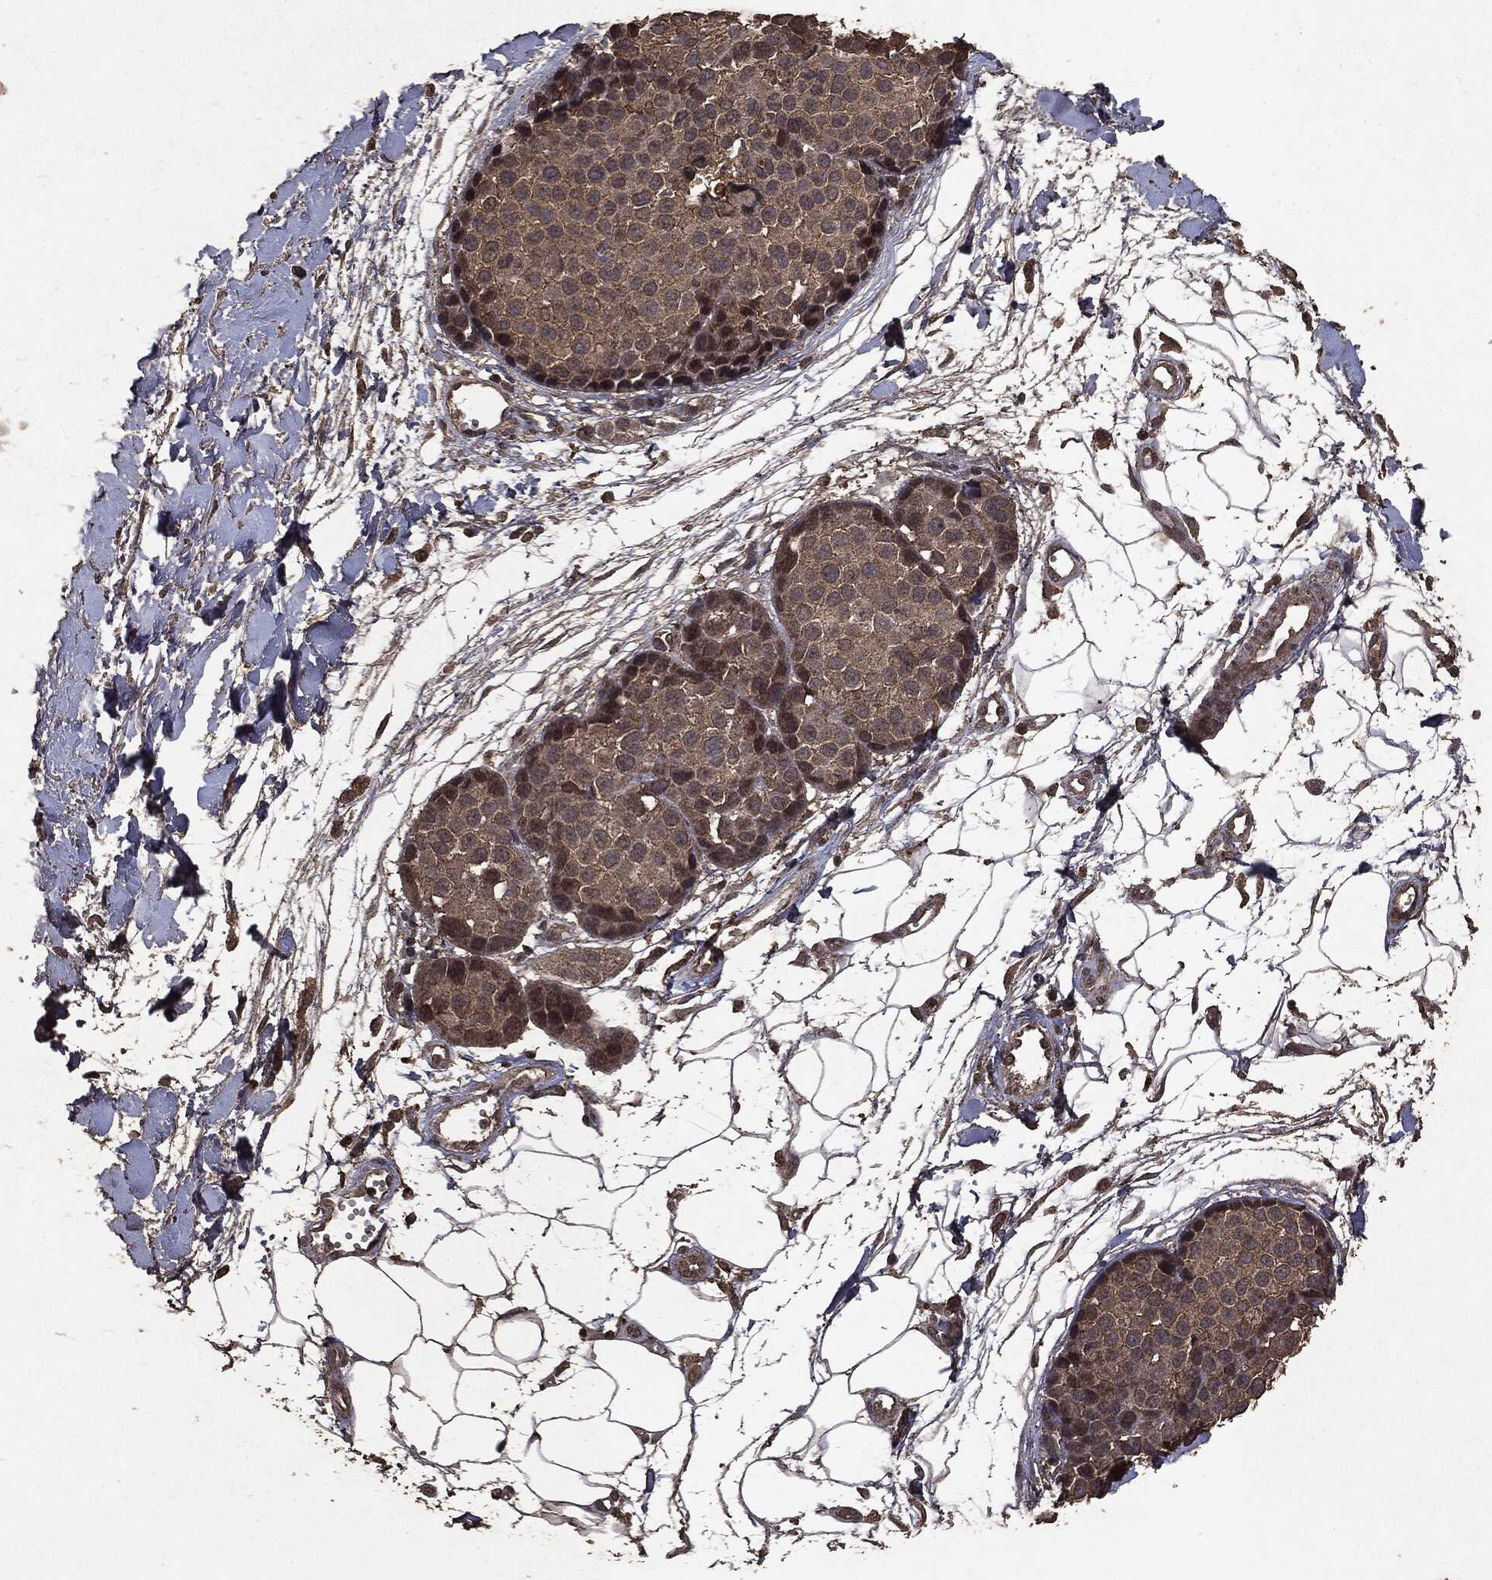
{"staining": {"intensity": "weak", "quantity": "25%-75%", "location": "cytoplasmic/membranous"}, "tissue": "melanoma", "cell_type": "Tumor cells", "image_type": "cancer", "snomed": [{"axis": "morphology", "description": "Malignant melanoma, NOS"}, {"axis": "topography", "description": "Skin"}], "caption": "Malignant melanoma tissue exhibits weak cytoplasmic/membranous staining in approximately 25%-75% of tumor cells, visualized by immunohistochemistry. Ihc stains the protein of interest in brown and the nuclei are stained blue.", "gene": "NME1", "patient": {"sex": "female", "age": 86}}